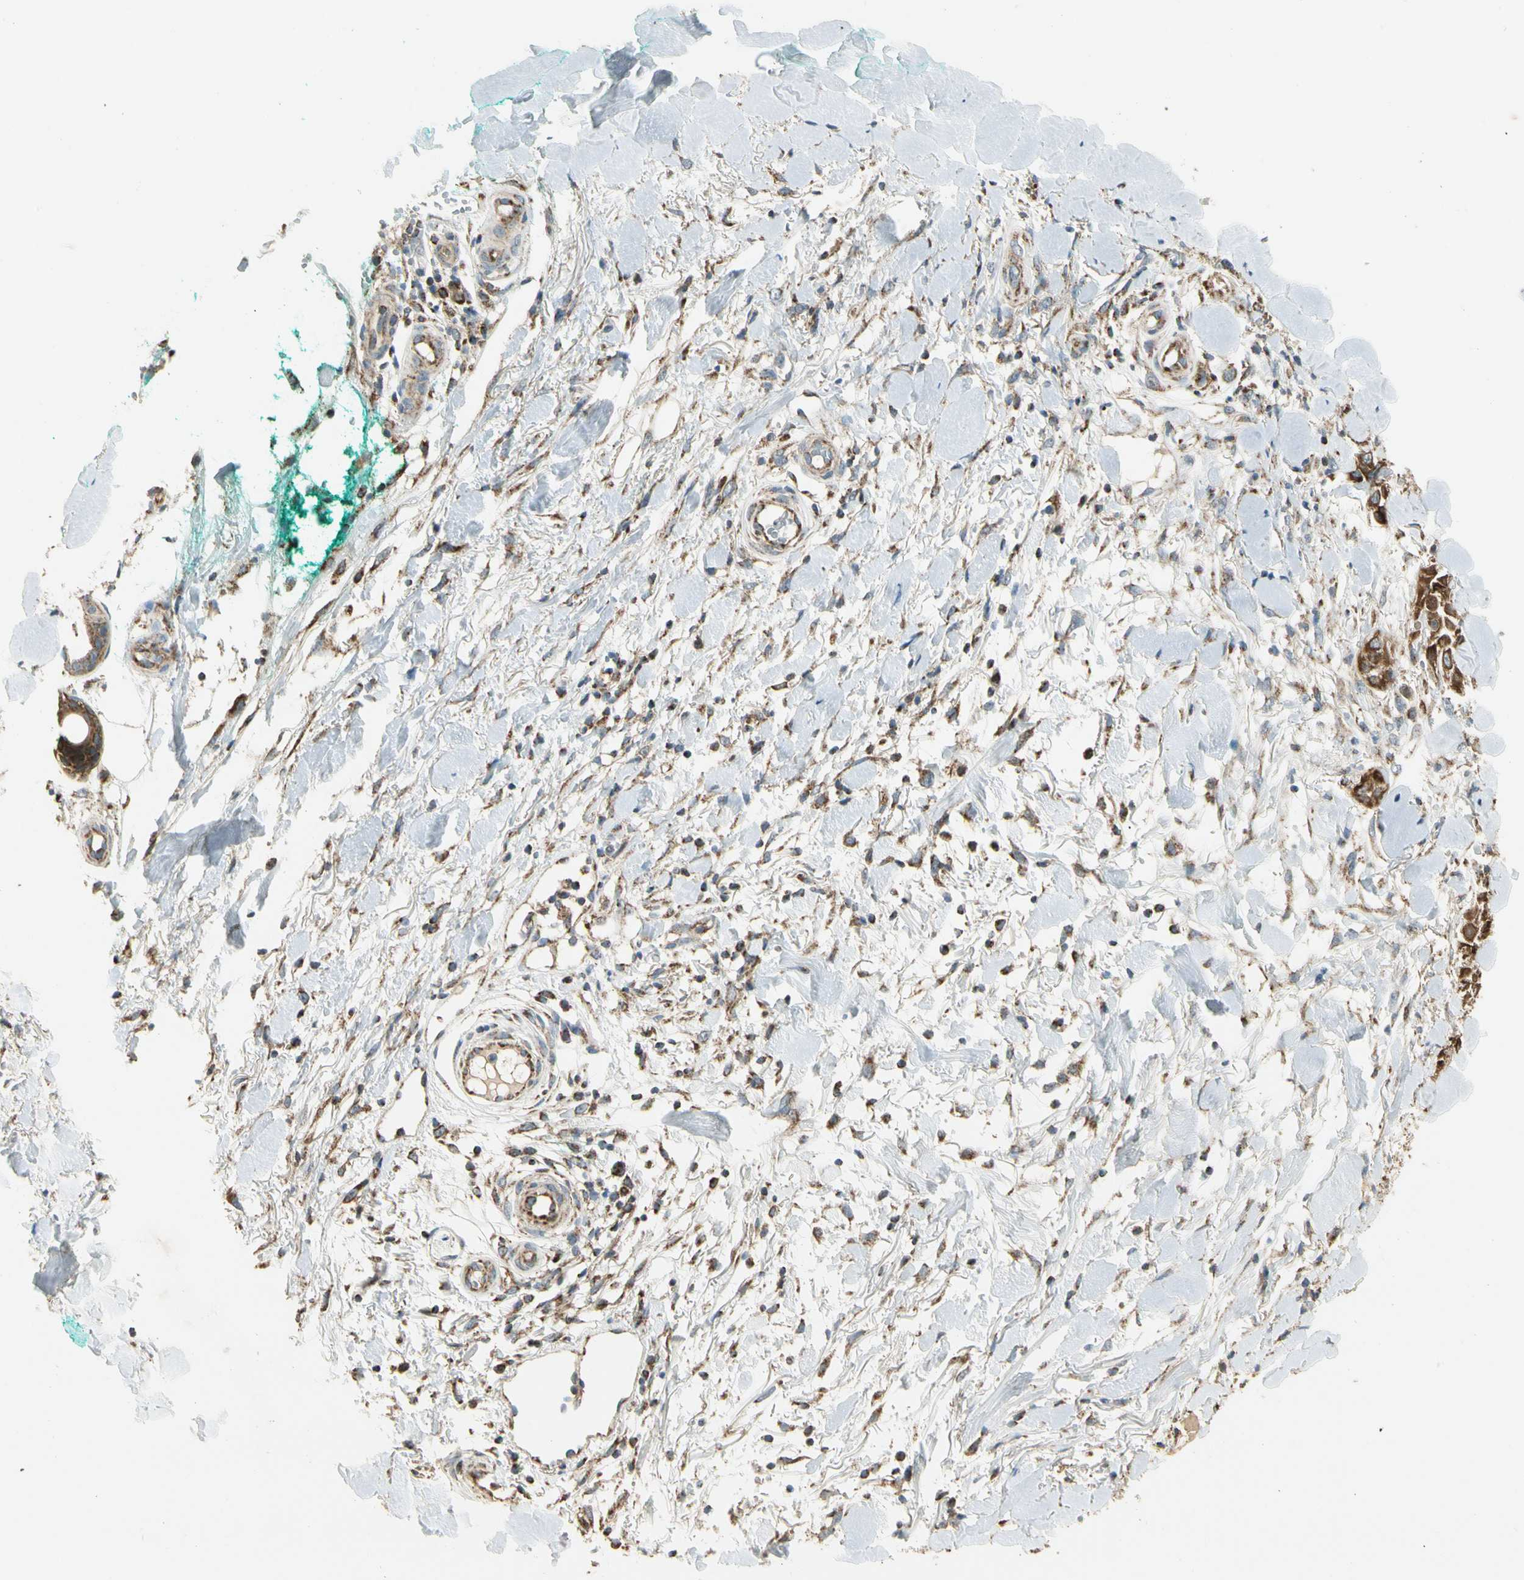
{"staining": {"intensity": "strong", "quantity": ">75%", "location": "cytoplasmic/membranous"}, "tissue": "skin cancer", "cell_type": "Tumor cells", "image_type": "cancer", "snomed": [{"axis": "morphology", "description": "Squamous cell carcinoma, NOS"}, {"axis": "topography", "description": "Skin"}], "caption": "Immunohistochemical staining of human skin squamous cell carcinoma shows strong cytoplasmic/membranous protein positivity in approximately >75% of tumor cells. (Stains: DAB (3,3'-diaminobenzidine) in brown, nuclei in blue, Microscopy: brightfield microscopy at high magnification).", "gene": "EPHB3", "patient": {"sex": "female", "age": 42}}